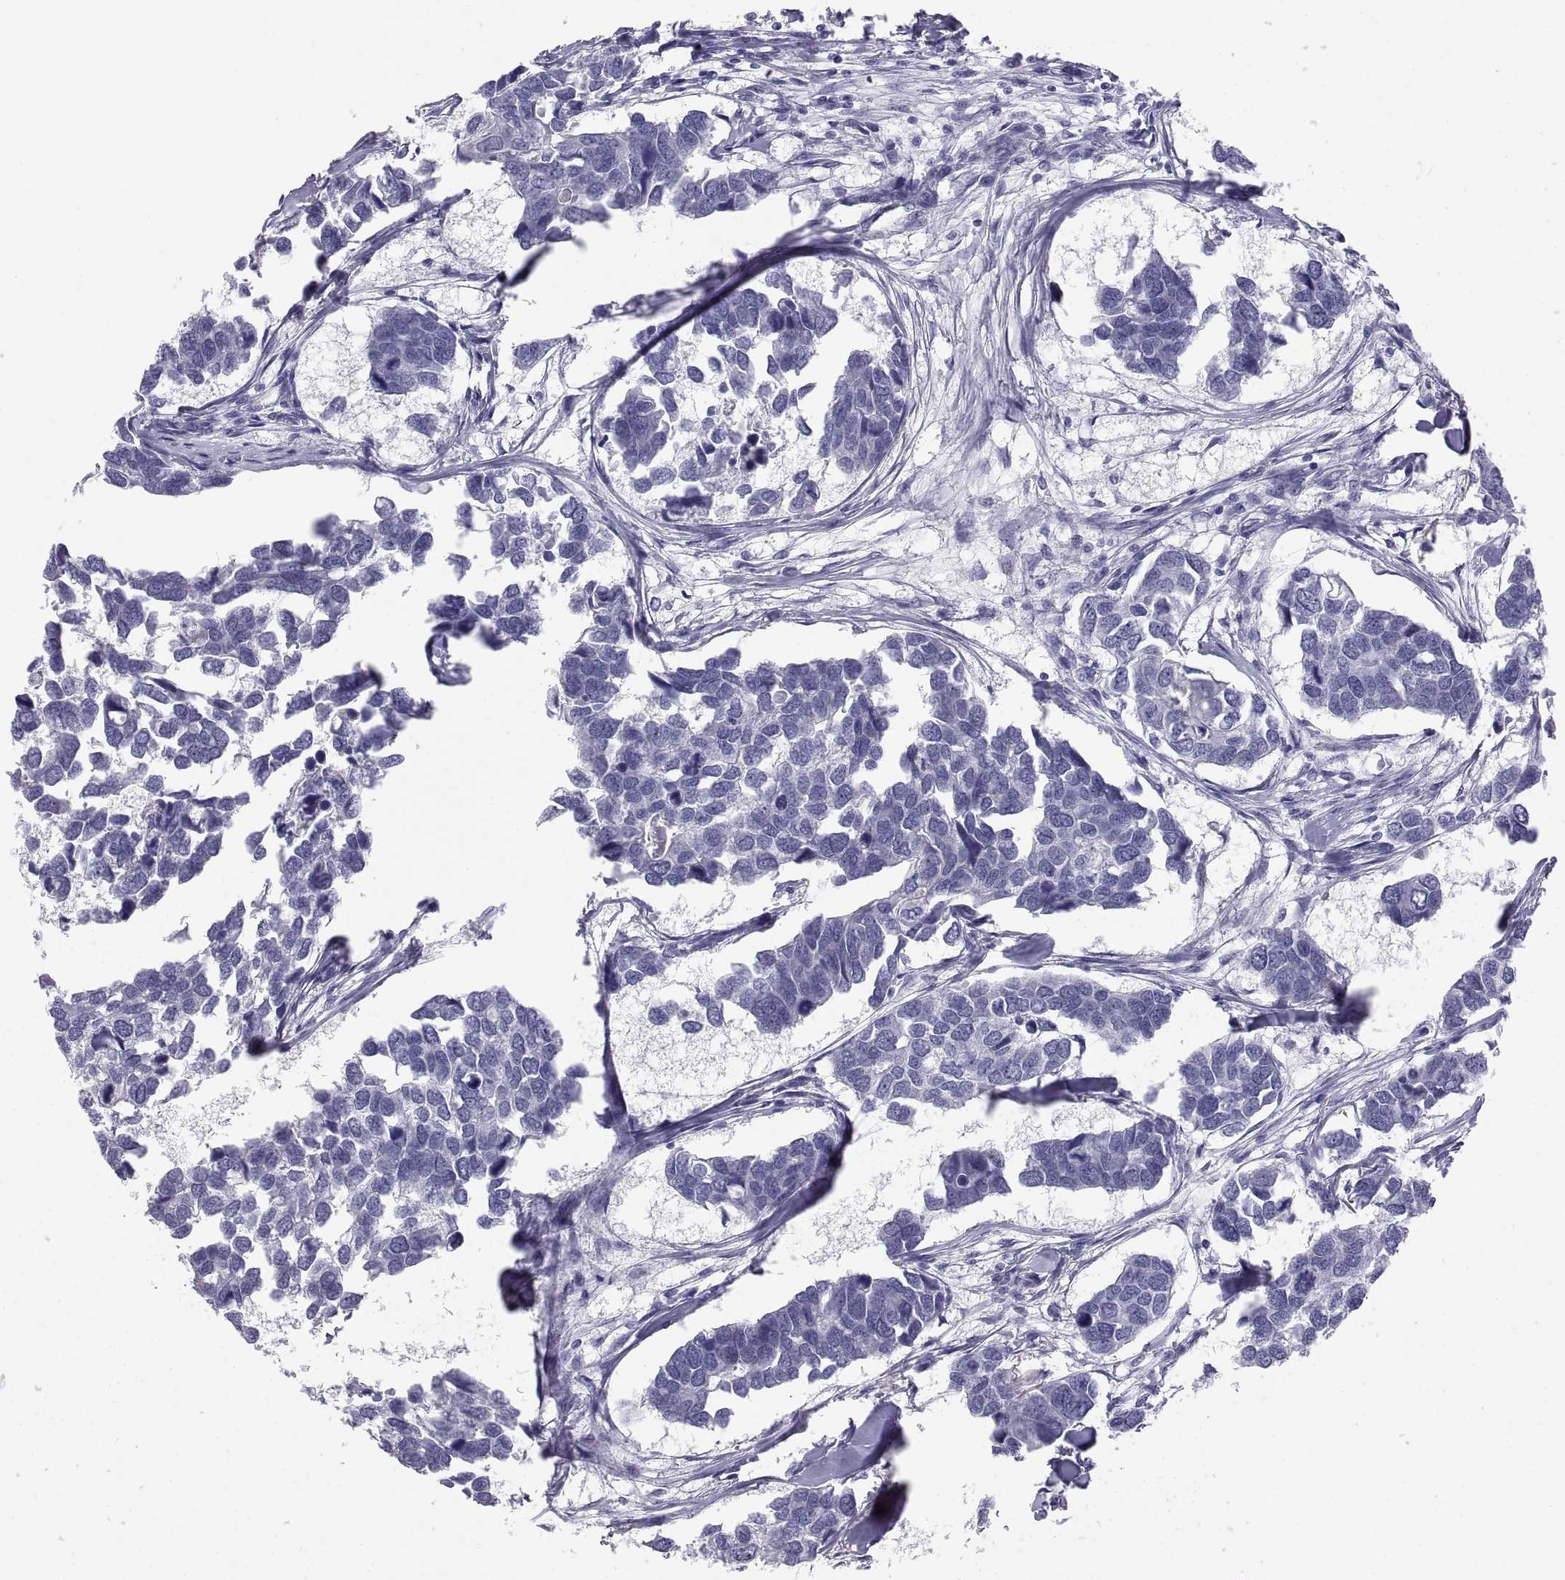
{"staining": {"intensity": "negative", "quantity": "none", "location": "none"}, "tissue": "breast cancer", "cell_type": "Tumor cells", "image_type": "cancer", "snomed": [{"axis": "morphology", "description": "Duct carcinoma"}, {"axis": "topography", "description": "Breast"}], "caption": "Tumor cells show no significant protein expression in breast cancer. (DAB IHC visualized using brightfield microscopy, high magnification).", "gene": "TEX13A", "patient": {"sex": "female", "age": 83}}